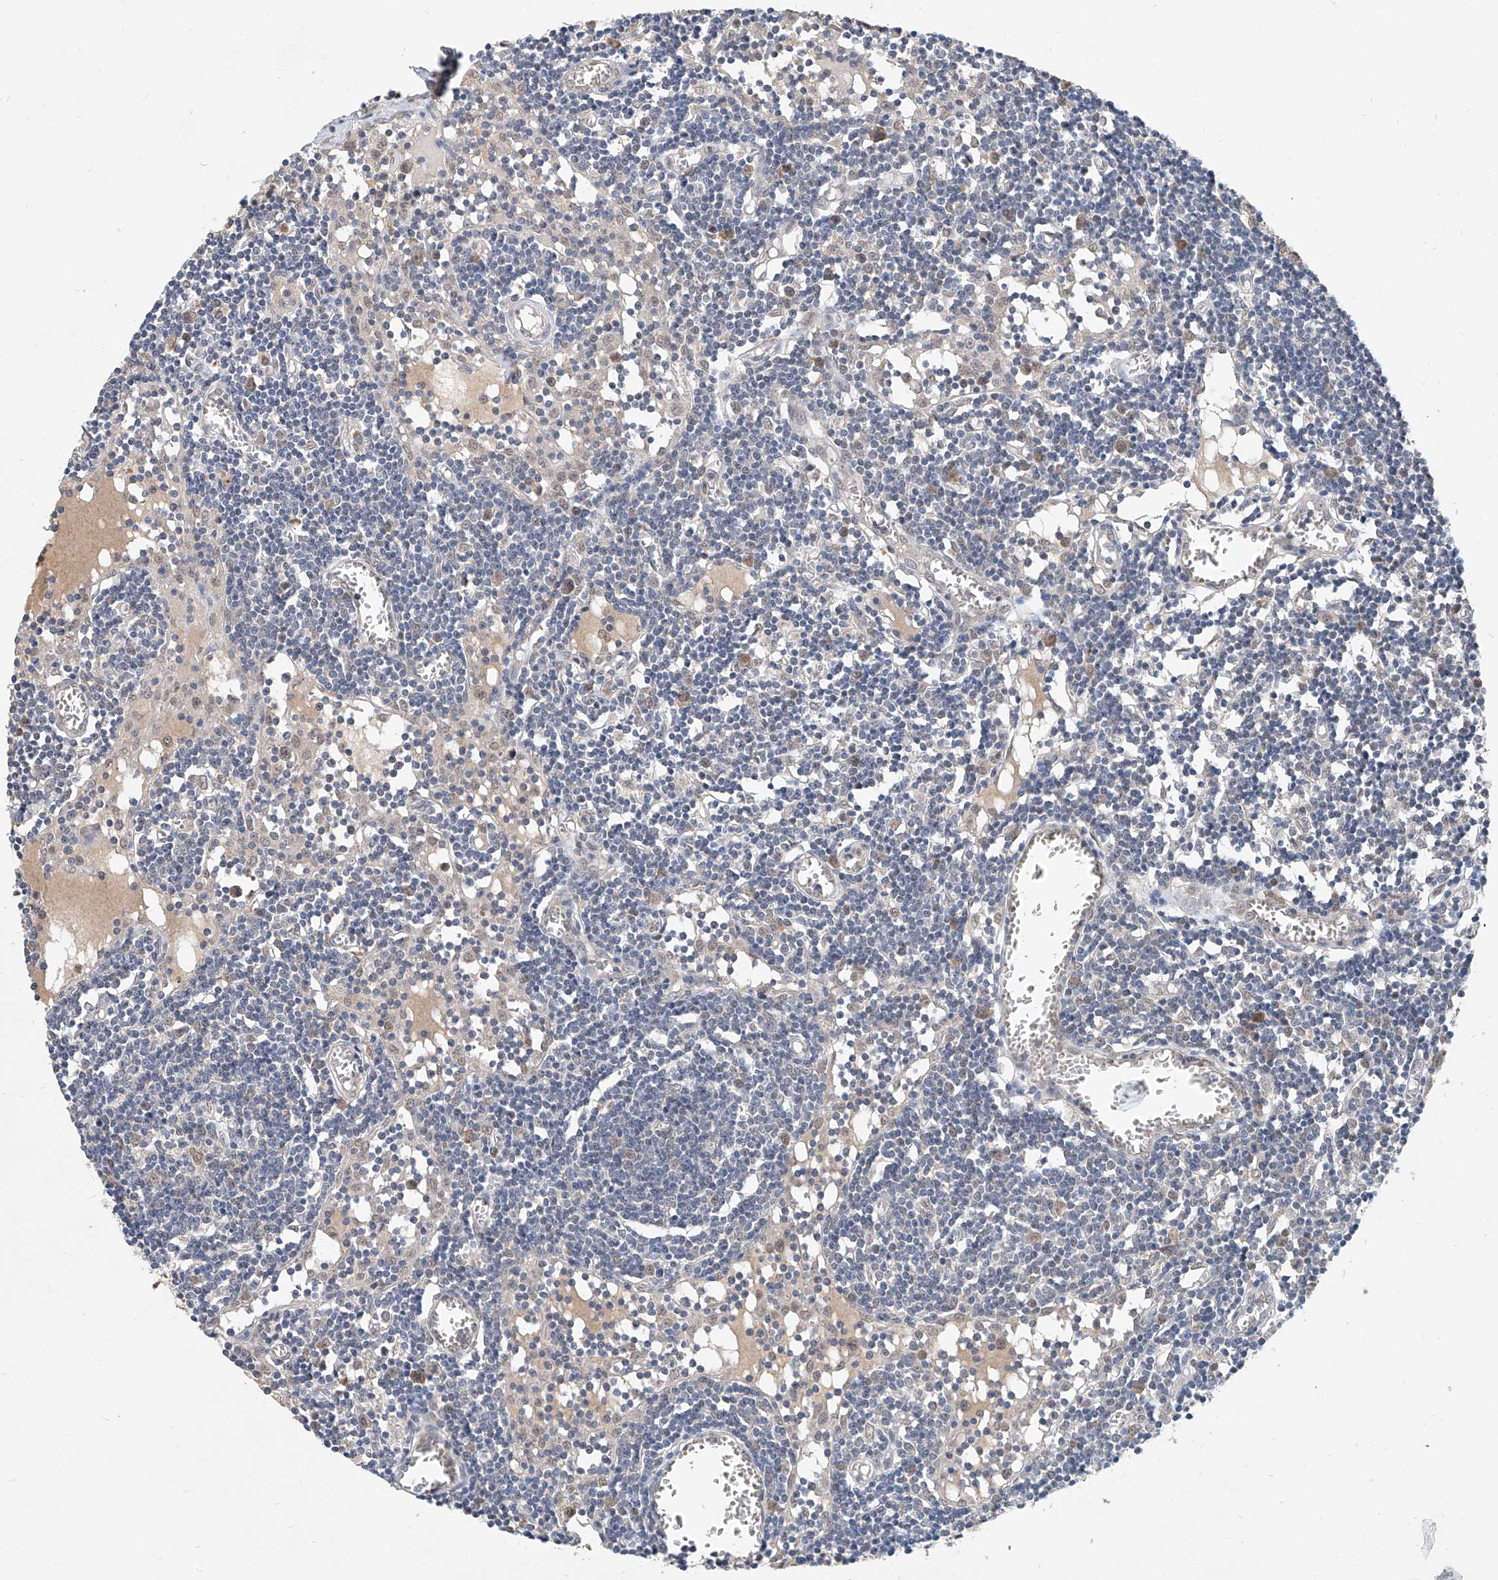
{"staining": {"intensity": "moderate", "quantity": "<25%", "location": "cytoplasmic/membranous"}, "tissue": "lymph node", "cell_type": "Non-germinal center cells", "image_type": "normal", "snomed": [{"axis": "morphology", "description": "Normal tissue, NOS"}, {"axis": "topography", "description": "Lymph node"}], "caption": "Protein staining of benign lymph node reveals moderate cytoplasmic/membranous positivity in approximately <25% of non-germinal center cells. (IHC, brightfield microscopy, high magnification).", "gene": "CARMIL3", "patient": {"sex": "female", "age": 11}}